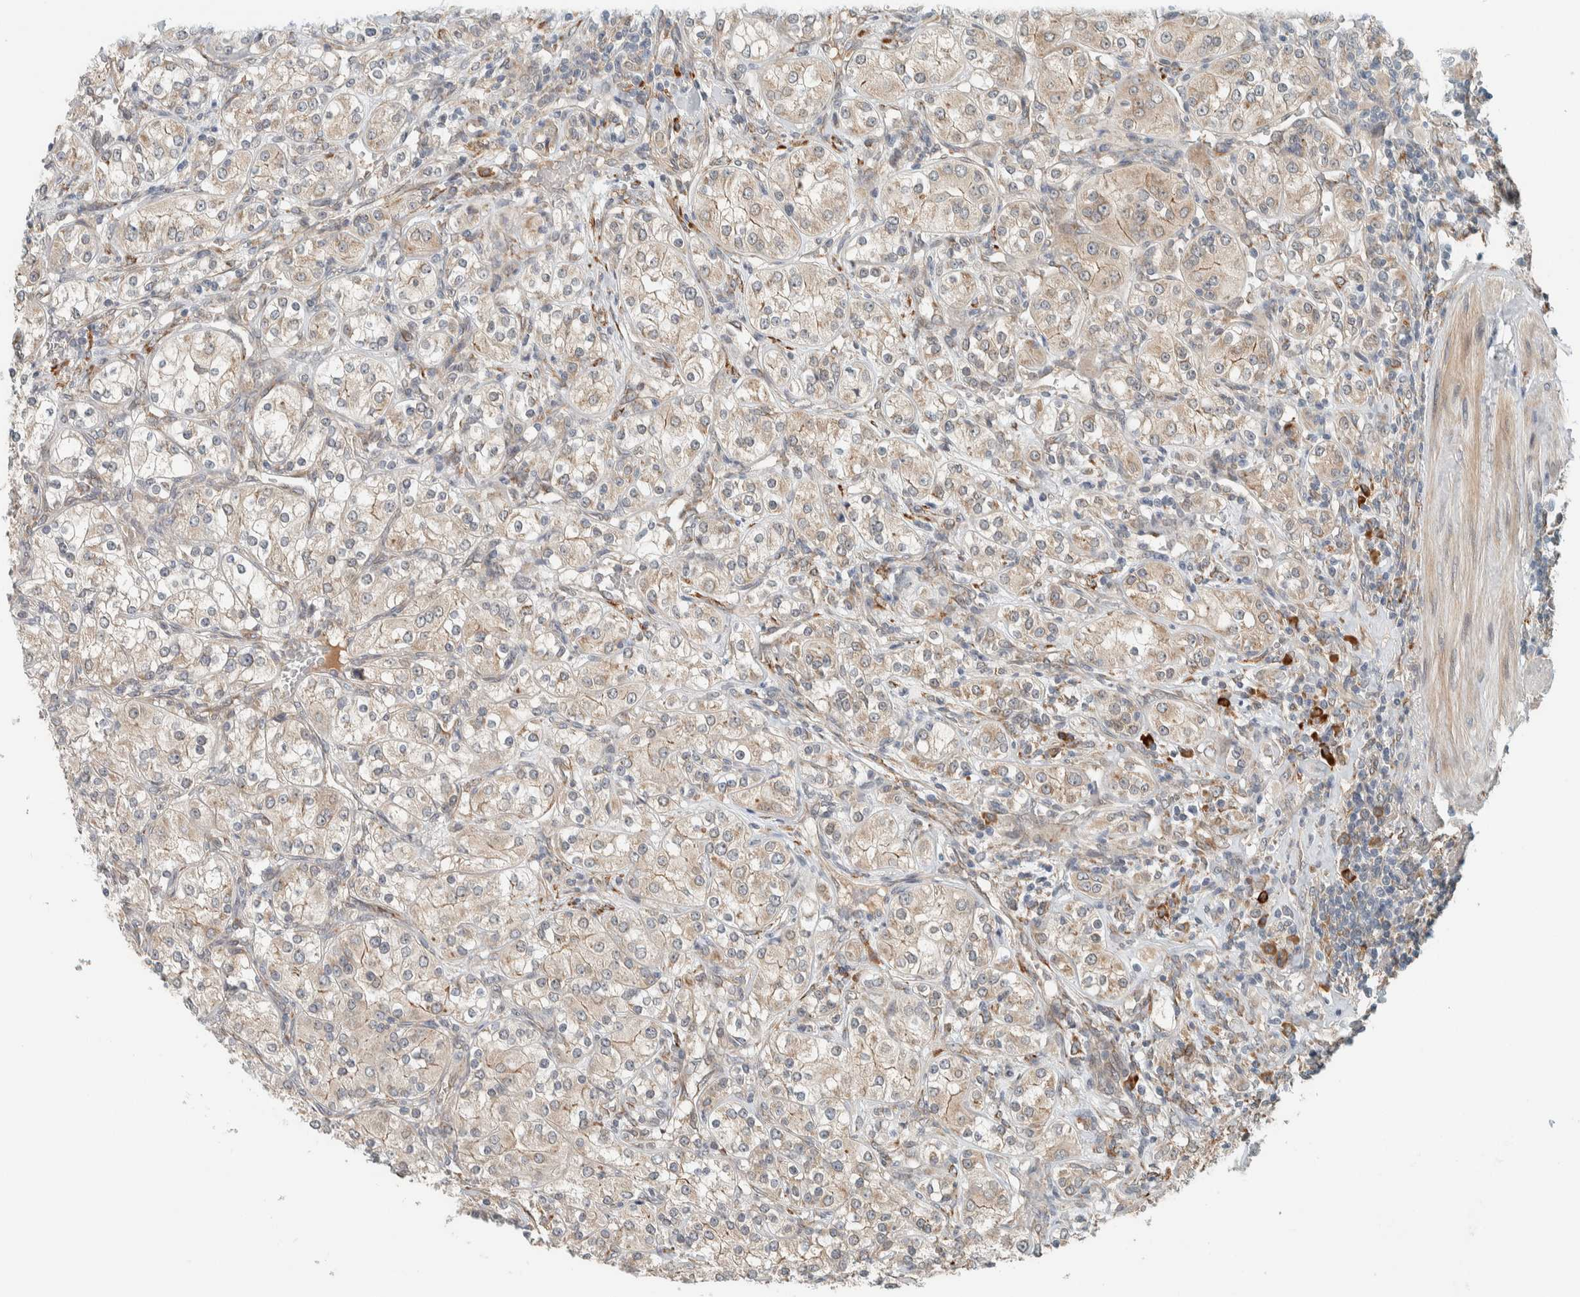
{"staining": {"intensity": "weak", "quantity": "25%-75%", "location": "cytoplasmic/membranous"}, "tissue": "renal cancer", "cell_type": "Tumor cells", "image_type": "cancer", "snomed": [{"axis": "morphology", "description": "Adenocarcinoma, NOS"}, {"axis": "topography", "description": "Kidney"}], "caption": "A micrograph showing weak cytoplasmic/membranous staining in approximately 25%-75% of tumor cells in renal cancer (adenocarcinoma), as visualized by brown immunohistochemical staining.", "gene": "CTBP2", "patient": {"sex": "male", "age": 77}}